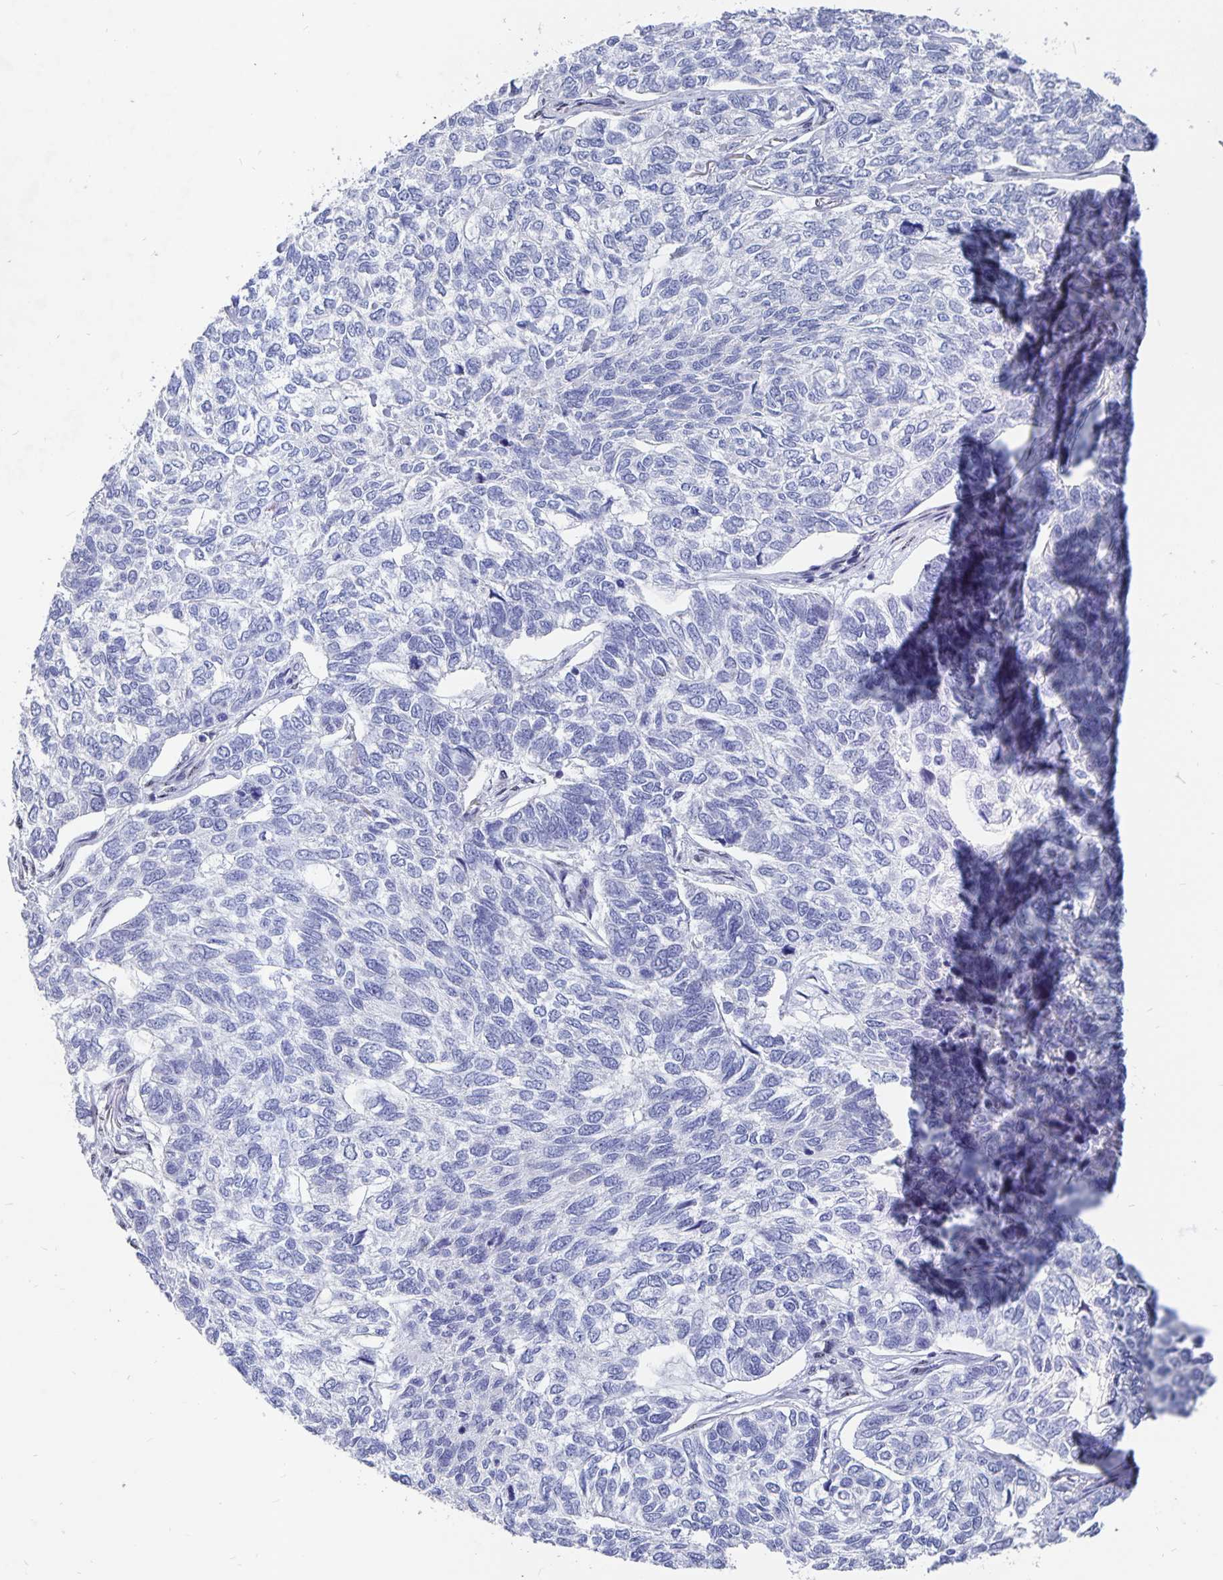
{"staining": {"intensity": "negative", "quantity": "none", "location": "none"}, "tissue": "skin cancer", "cell_type": "Tumor cells", "image_type": "cancer", "snomed": [{"axis": "morphology", "description": "Basal cell carcinoma"}, {"axis": "topography", "description": "Skin"}], "caption": "Immunohistochemical staining of skin basal cell carcinoma demonstrates no significant positivity in tumor cells. (DAB immunohistochemistry (IHC) visualized using brightfield microscopy, high magnification).", "gene": "SMOC1", "patient": {"sex": "female", "age": 65}}